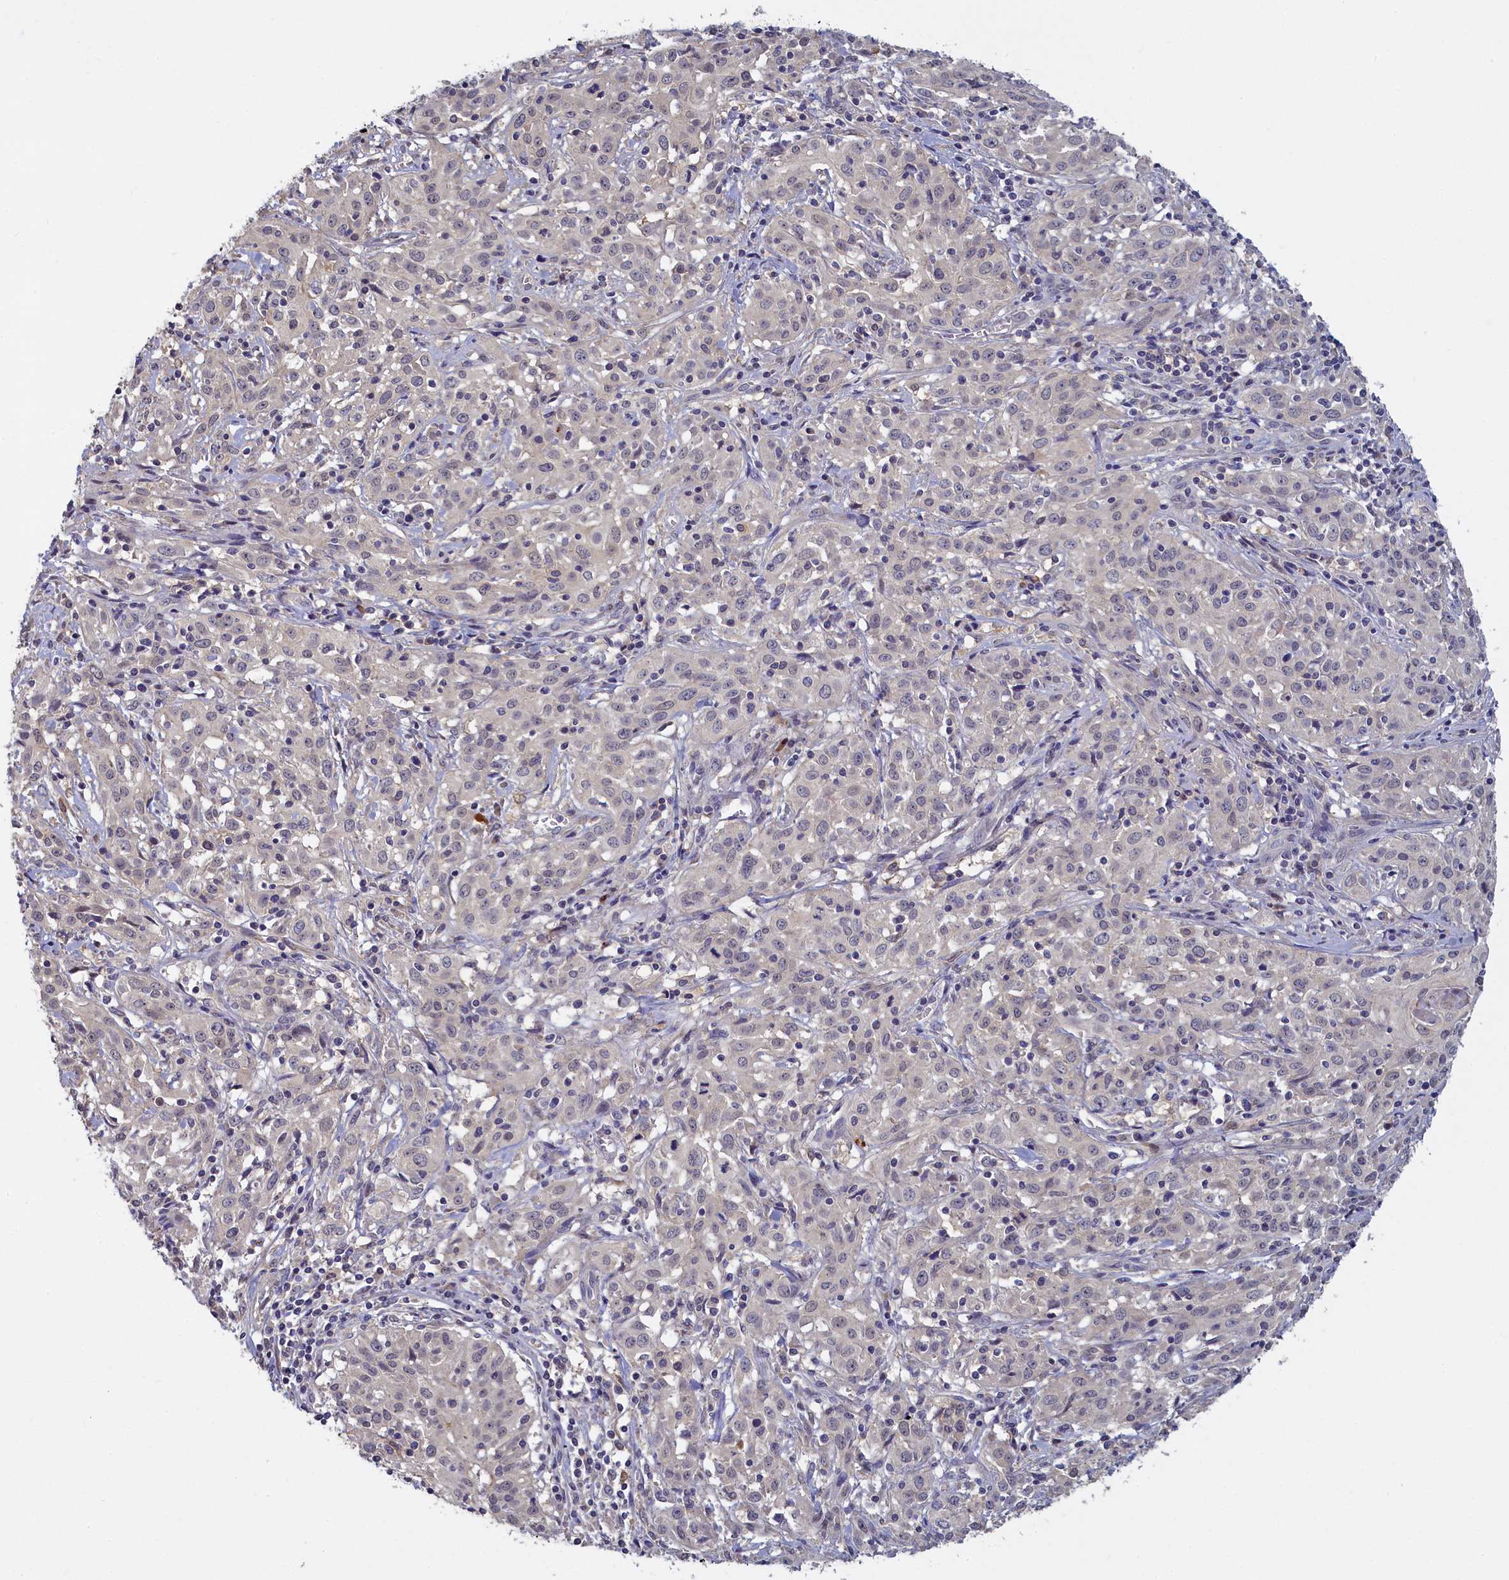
{"staining": {"intensity": "negative", "quantity": "none", "location": "none"}, "tissue": "cervical cancer", "cell_type": "Tumor cells", "image_type": "cancer", "snomed": [{"axis": "morphology", "description": "Squamous cell carcinoma, NOS"}, {"axis": "topography", "description": "Cervix"}], "caption": "Human cervical squamous cell carcinoma stained for a protein using immunohistochemistry (IHC) reveals no staining in tumor cells.", "gene": "UCHL3", "patient": {"sex": "female", "age": 57}}